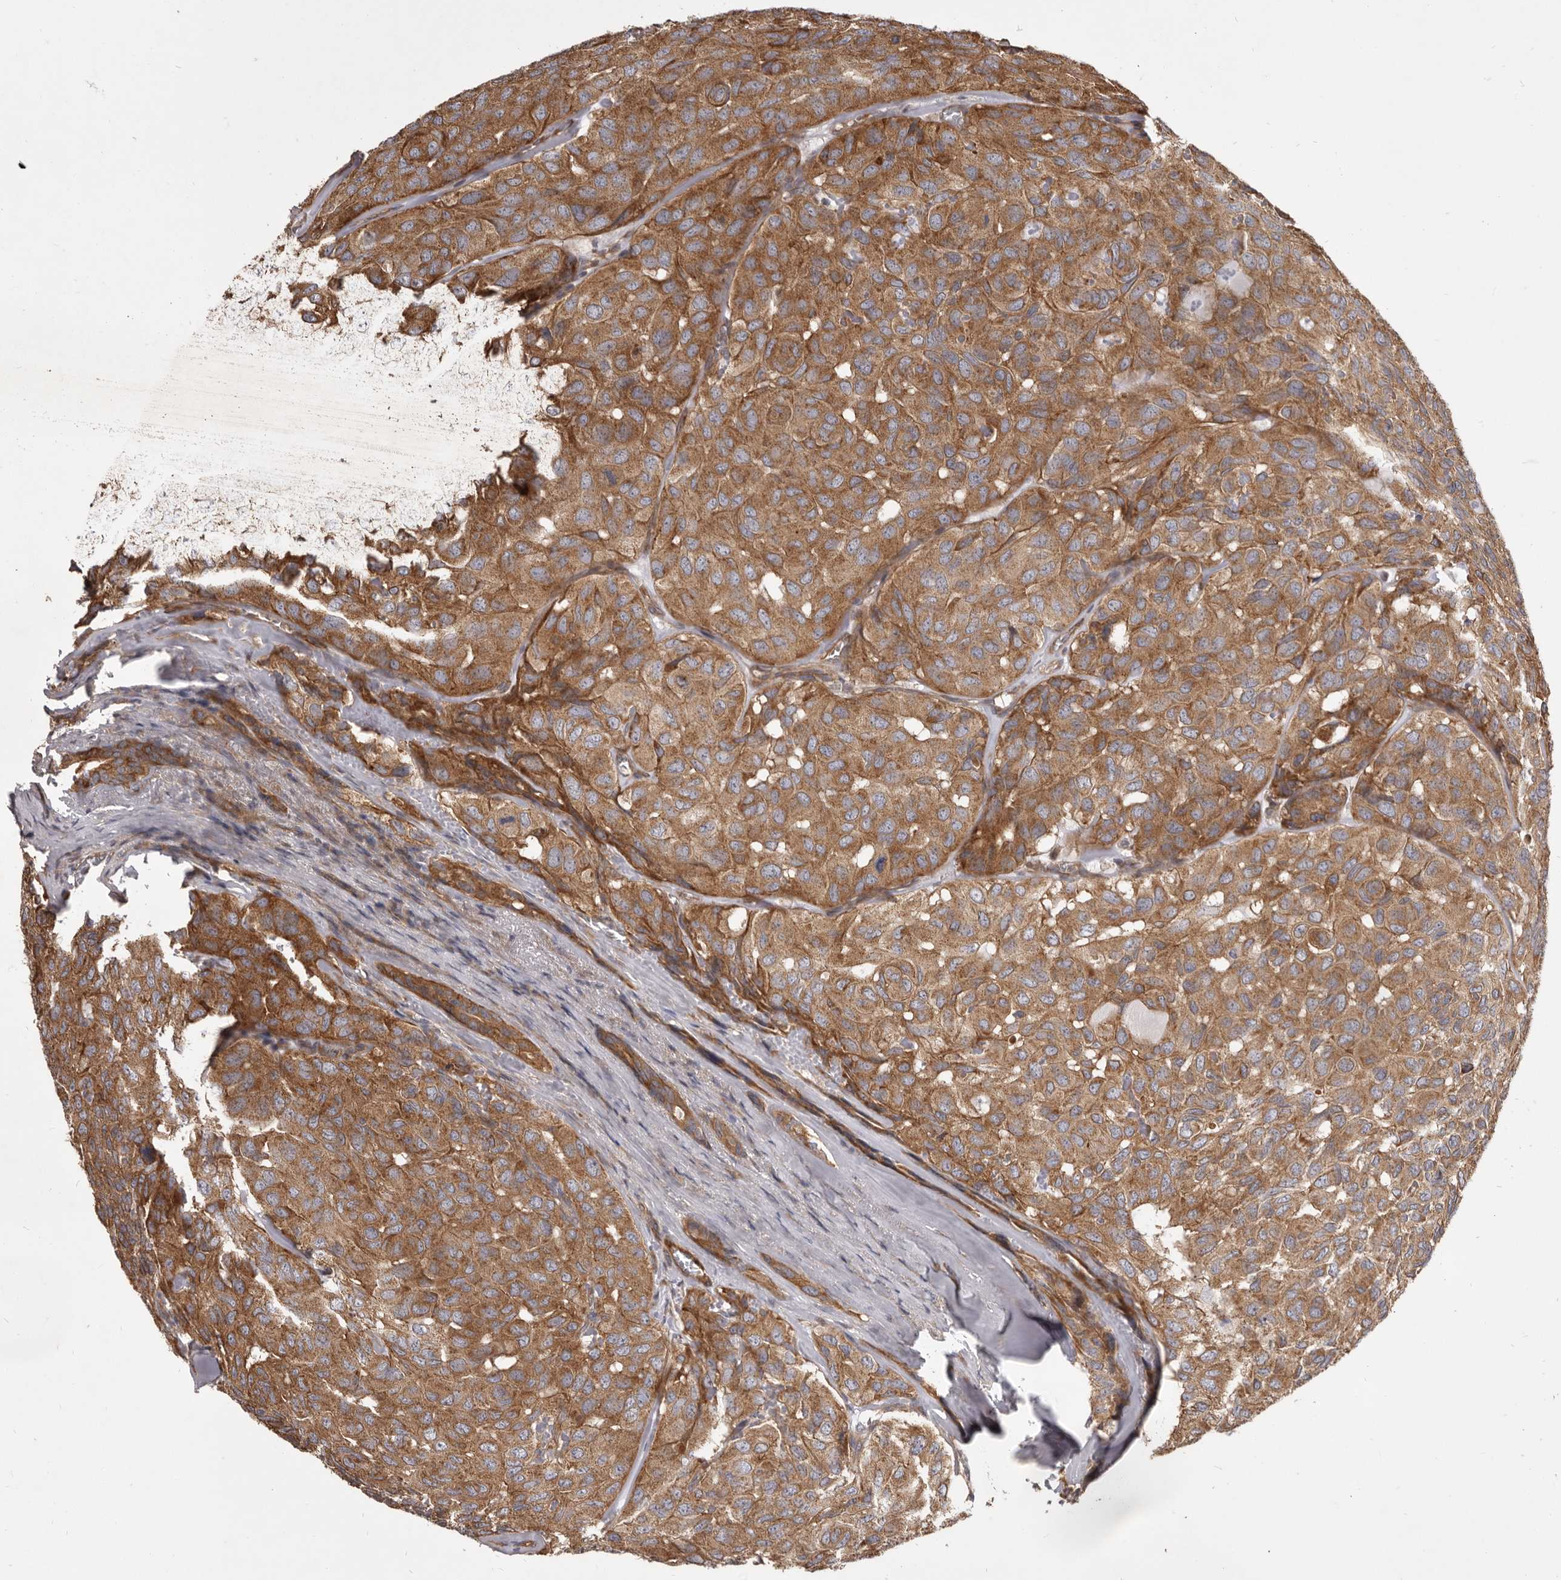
{"staining": {"intensity": "moderate", "quantity": ">75%", "location": "cytoplasmic/membranous"}, "tissue": "head and neck cancer", "cell_type": "Tumor cells", "image_type": "cancer", "snomed": [{"axis": "morphology", "description": "Adenocarcinoma, NOS"}, {"axis": "topography", "description": "Salivary gland, NOS"}, {"axis": "topography", "description": "Head-Neck"}], "caption": "High-magnification brightfield microscopy of adenocarcinoma (head and neck) stained with DAB (3,3'-diaminobenzidine) (brown) and counterstained with hematoxylin (blue). tumor cells exhibit moderate cytoplasmic/membranous staining is present in about>75% of cells. (brown staining indicates protein expression, while blue staining denotes nuclei).", "gene": "VPS45", "patient": {"sex": "female", "age": 76}}